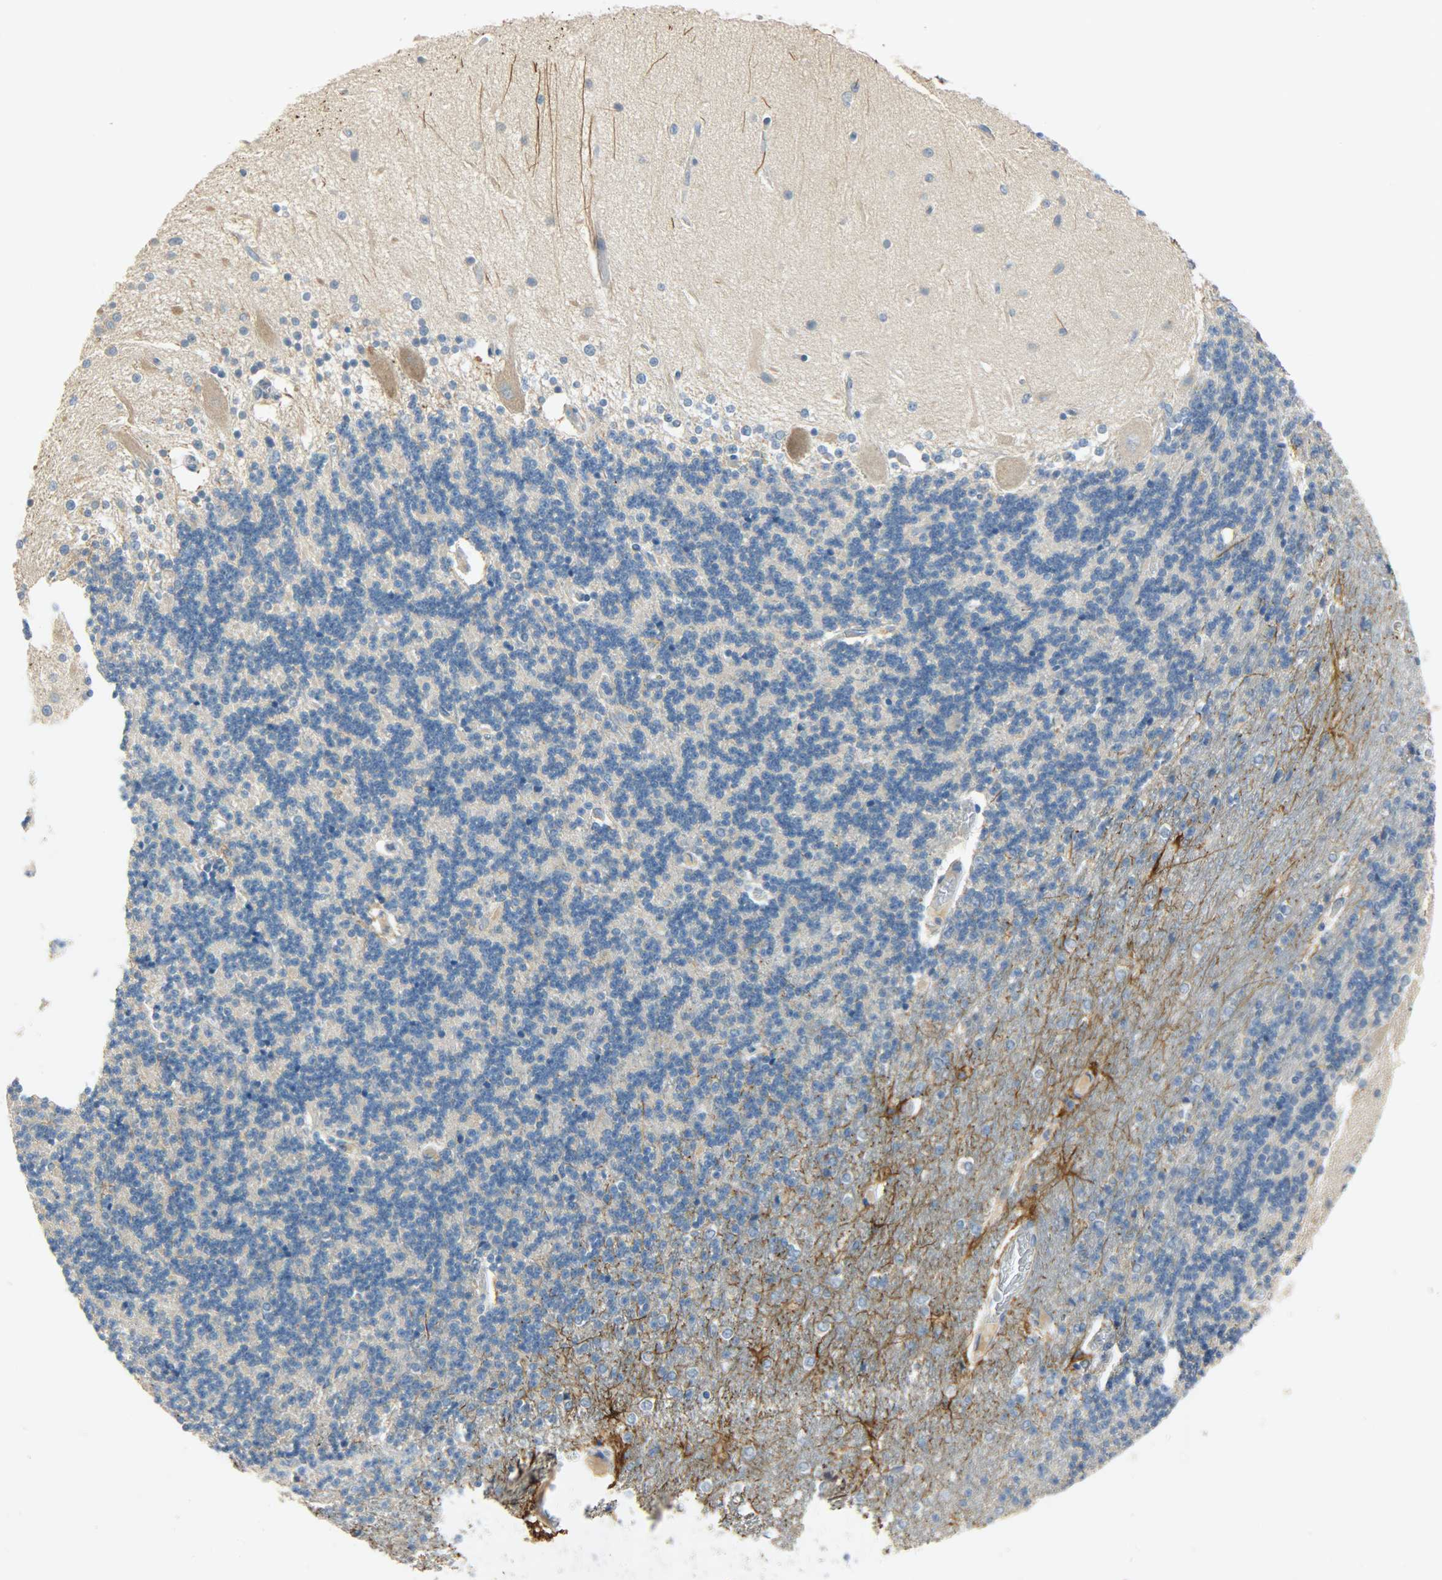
{"staining": {"intensity": "negative", "quantity": "none", "location": "none"}, "tissue": "cerebellum", "cell_type": "Cells in granular layer", "image_type": "normal", "snomed": [{"axis": "morphology", "description": "Normal tissue, NOS"}, {"axis": "topography", "description": "Cerebellum"}], "caption": "Micrograph shows no protein staining in cells in granular layer of benign cerebellum.", "gene": "DSG2", "patient": {"sex": "female", "age": 54}}